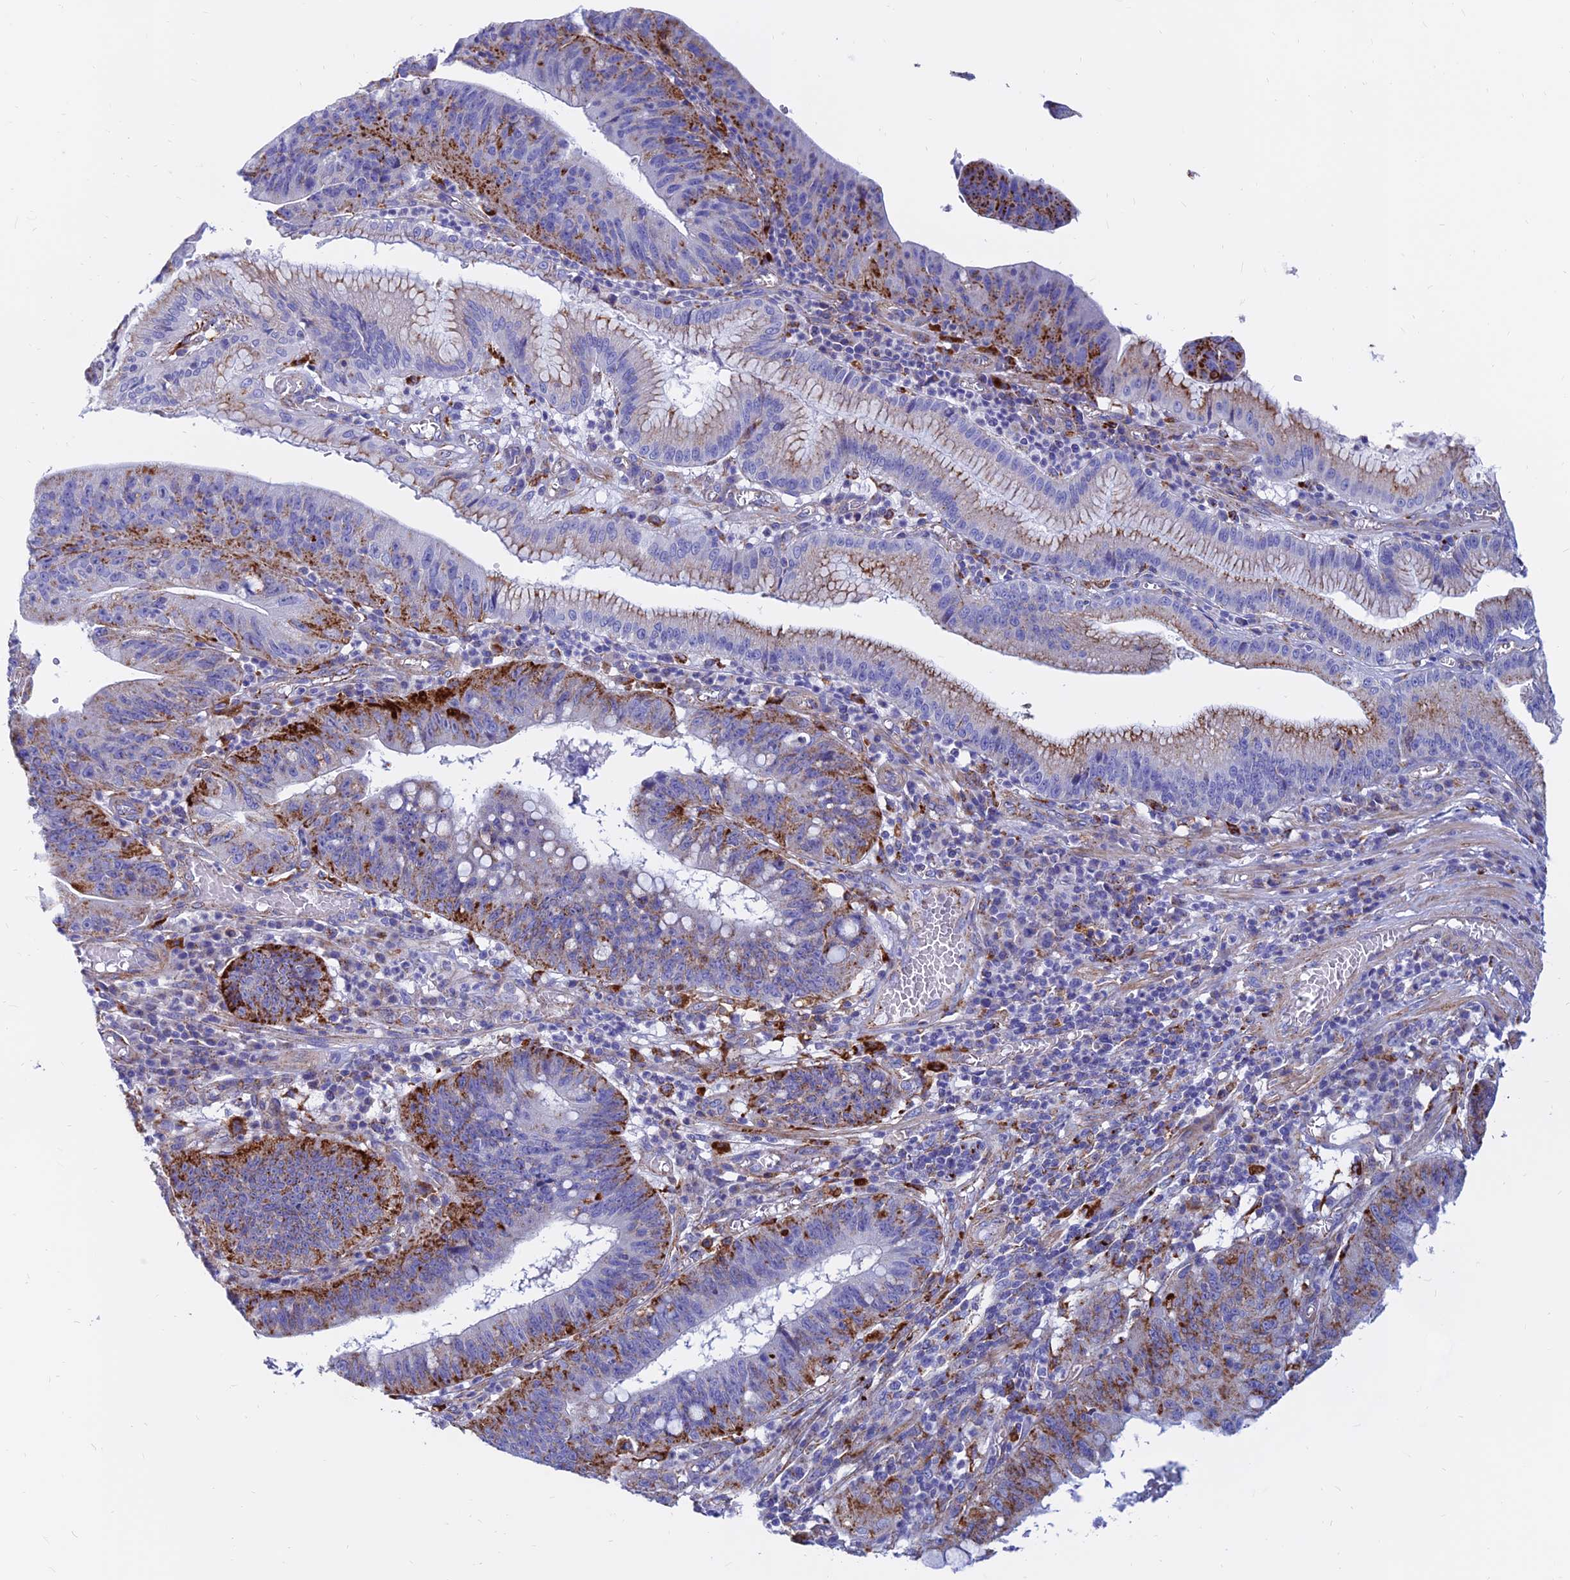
{"staining": {"intensity": "moderate", "quantity": "25%-75%", "location": "cytoplasmic/membranous"}, "tissue": "stomach cancer", "cell_type": "Tumor cells", "image_type": "cancer", "snomed": [{"axis": "morphology", "description": "Adenocarcinoma, NOS"}, {"axis": "topography", "description": "Stomach"}], "caption": "Brown immunohistochemical staining in stomach adenocarcinoma demonstrates moderate cytoplasmic/membranous expression in about 25%-75% of tumor cells. Using DAB (brown) and hematoxylin (blue) stains, captured at high magnification using brightfield microscopy.", "gene": "SPNS1", "patient": {"sex": "male", "age": 59}}